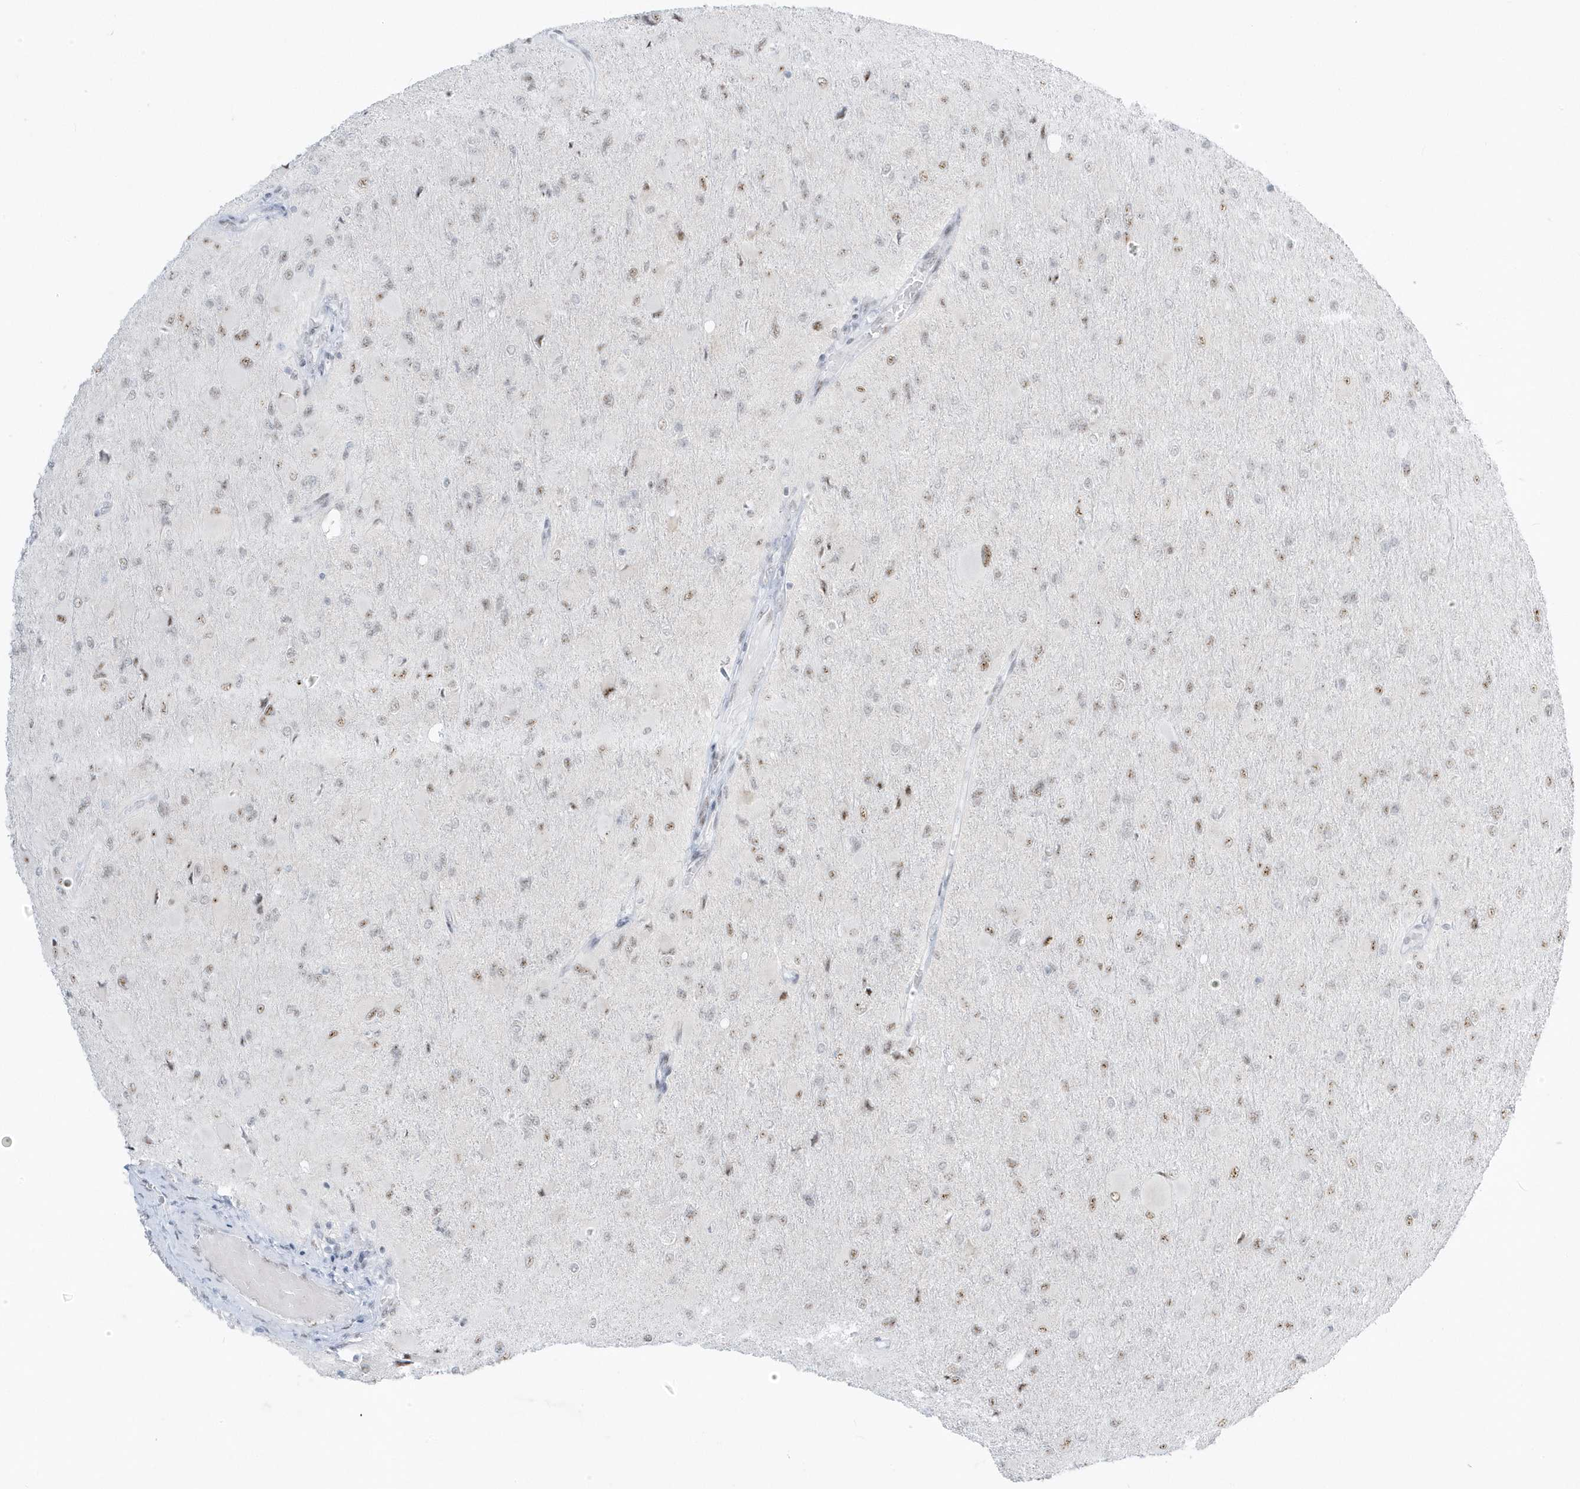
{"staining": {"intensity": "weak", "quantity": ">75%", "location": "nuclear"}, "tissue": "glioma", "cell_type": "Tumor cells", "image_type": "cancer", "snomed": [{"axis": "morphology", "description": "Glioma, malignant, High grade"}, {"axis": "topography", "description": "Cerebral cortex"}], "caption": "An IHC image of neoplastic tissue is shown. Protein staining in brown highlights weak nuclear positivity in high-grade glioma (malignant) within tumor cells.", "gene": "PLEKHN1", "patient": {"sex": "female", "age": 36}}